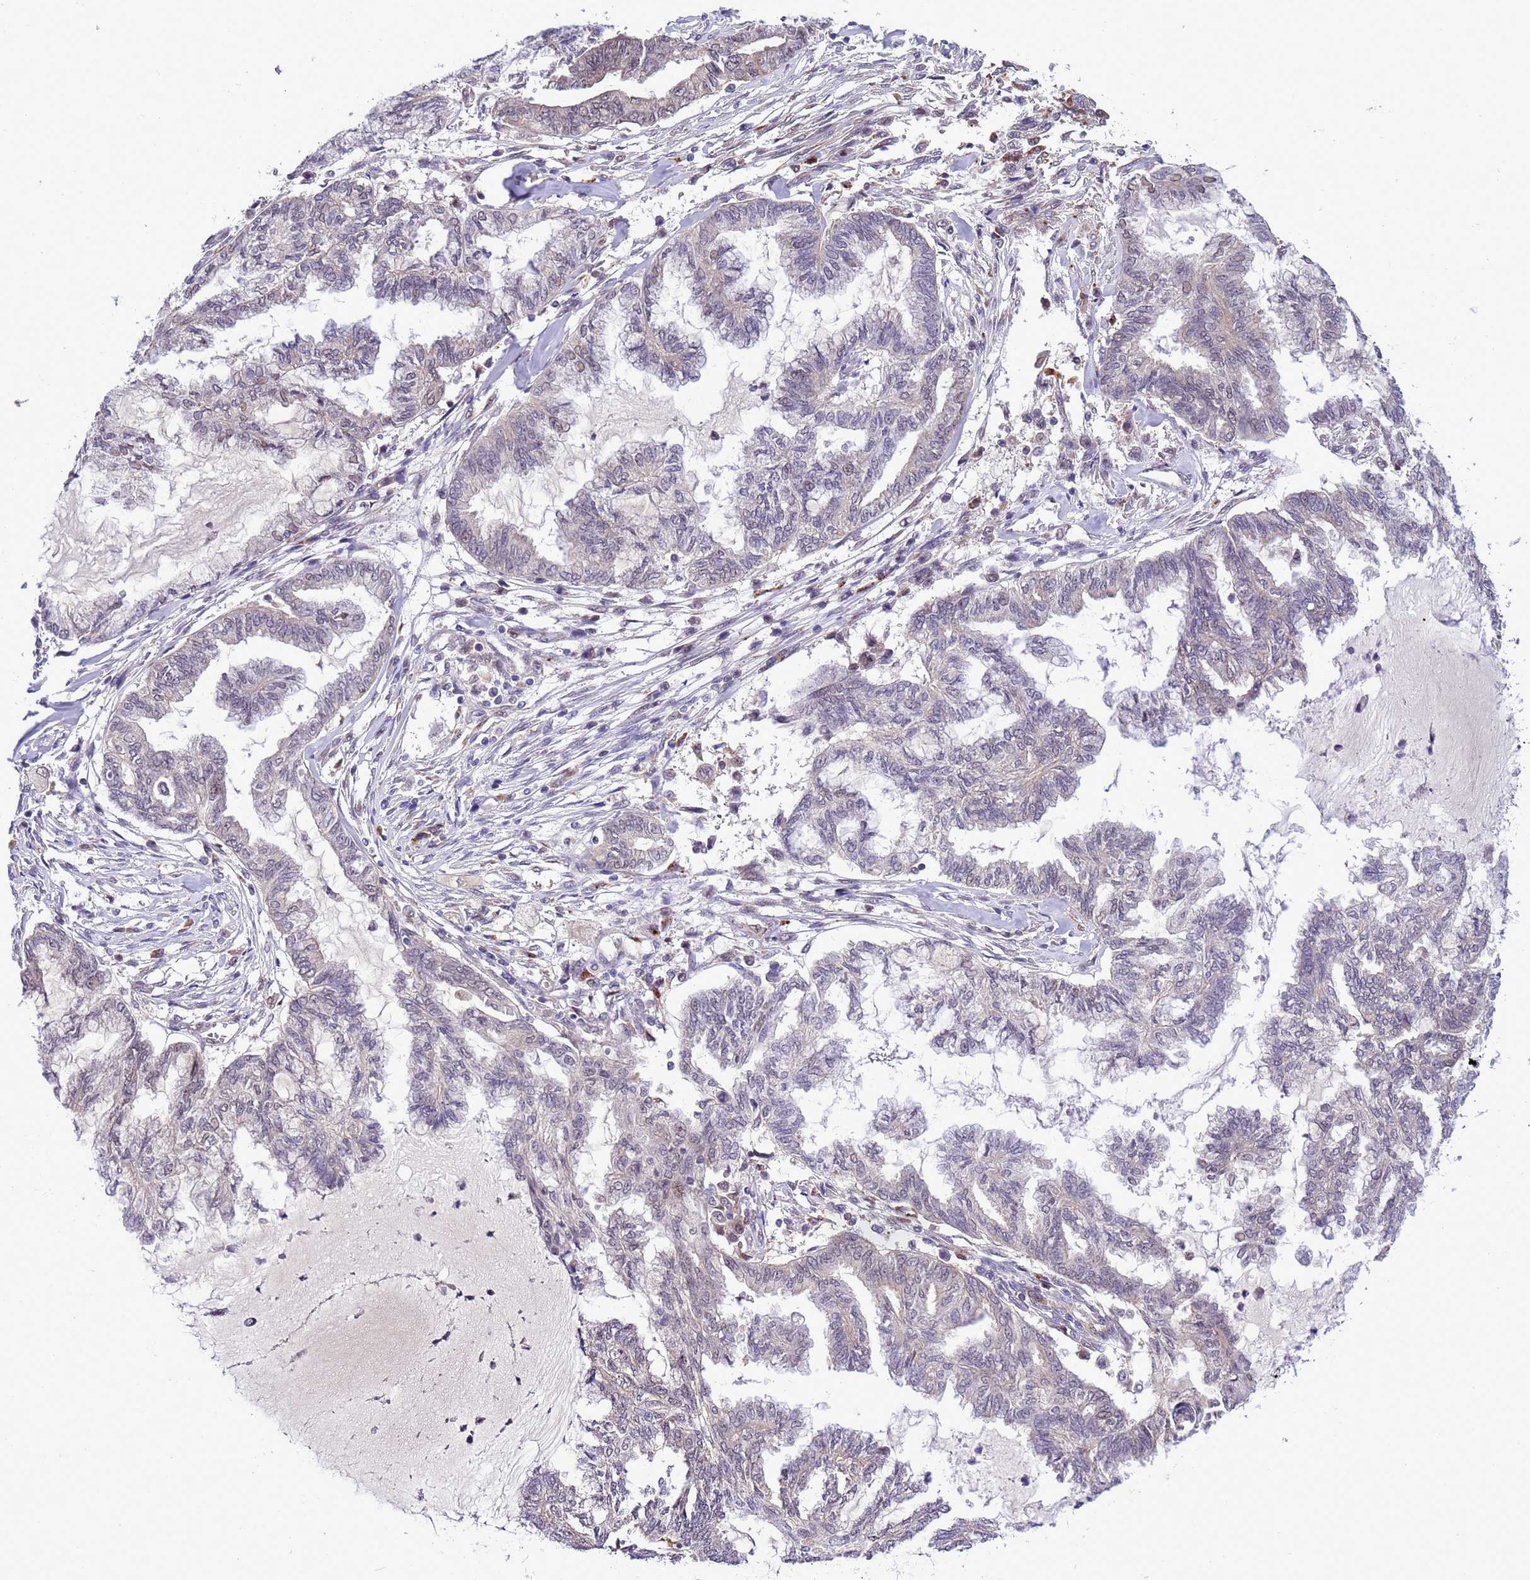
{"staining": {"intensity": "negative", "quantity": "none", "location": "none"}, "tissue": "endometrial cancer", "cell_type": "Tumor cells", "image_type": "cancer", "snomed": [{"axis": "morphology", "description": "Adenocarcinoma, NOS"}, {"axis": "topography", "description": "Endometrium"}], "caption": "An IHC histopathology image of adenocarcinoma (endometrial) is shown. There is no staining in tumor cells of adenocarcinoma (endometrial).", "gene": "RASD1", "patient": {"sex": "female", "age": 86}}